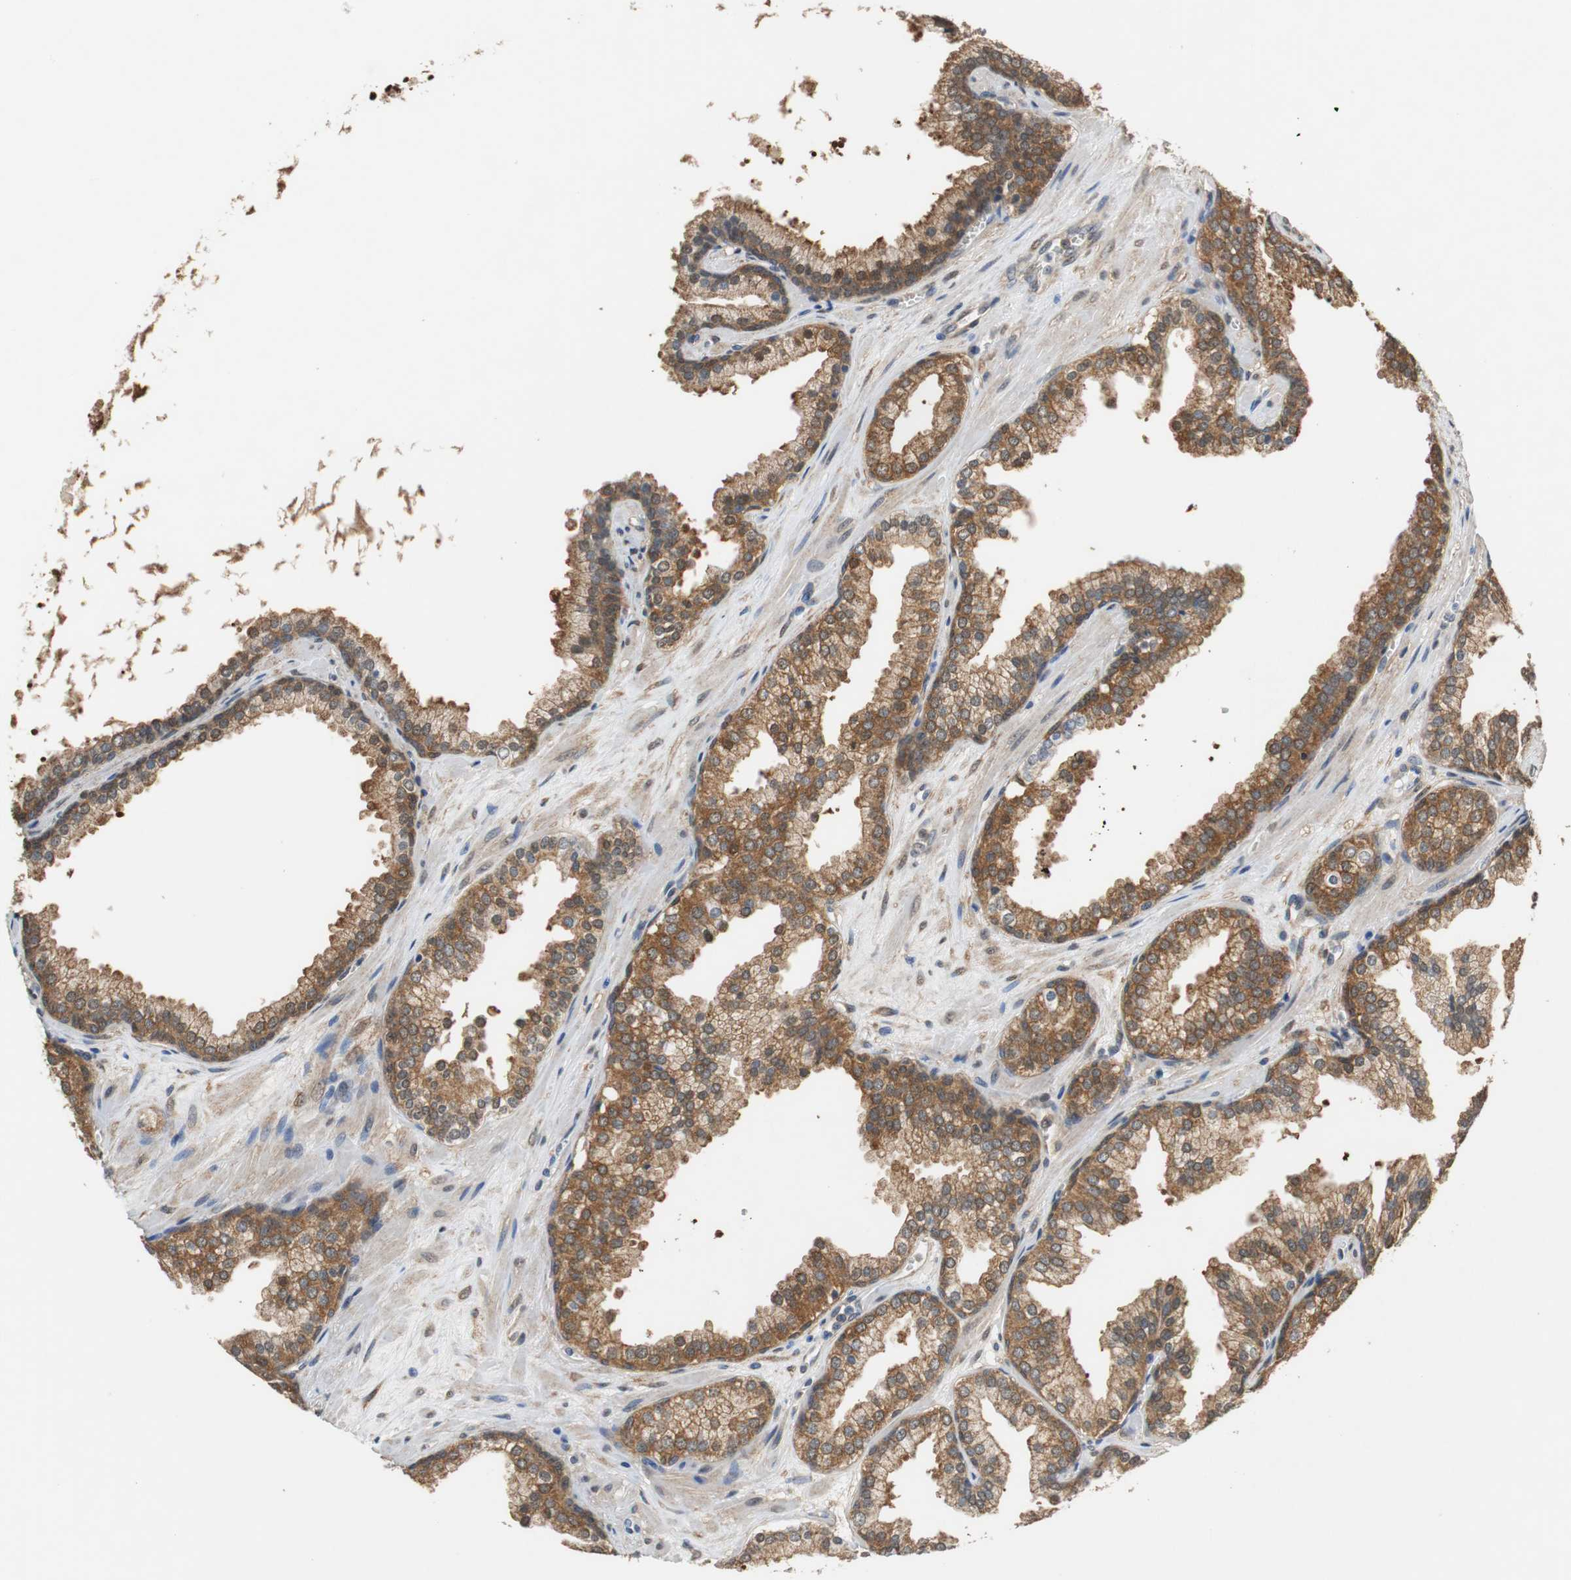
{"staining": {"intensity": "strong", "quantity": ">75%", "location": "cytoplasmic/membranous"}, "tissue": "prostate cancer", "cell_type": "Tumor cells", "image_type": "cancer", "snomed": [{"axis": "morphology", "description": "Adenocarcinoma, Low grade"}, {"axis": "topography", "description": "Prostate"}], "caption": "Tumor cells display strong cytoplasmic/membranous staining in approximately >75% of cells in prostate cancer.", "gene": "UBQLN2", "patient": {"sex": "male", "age": 57}}